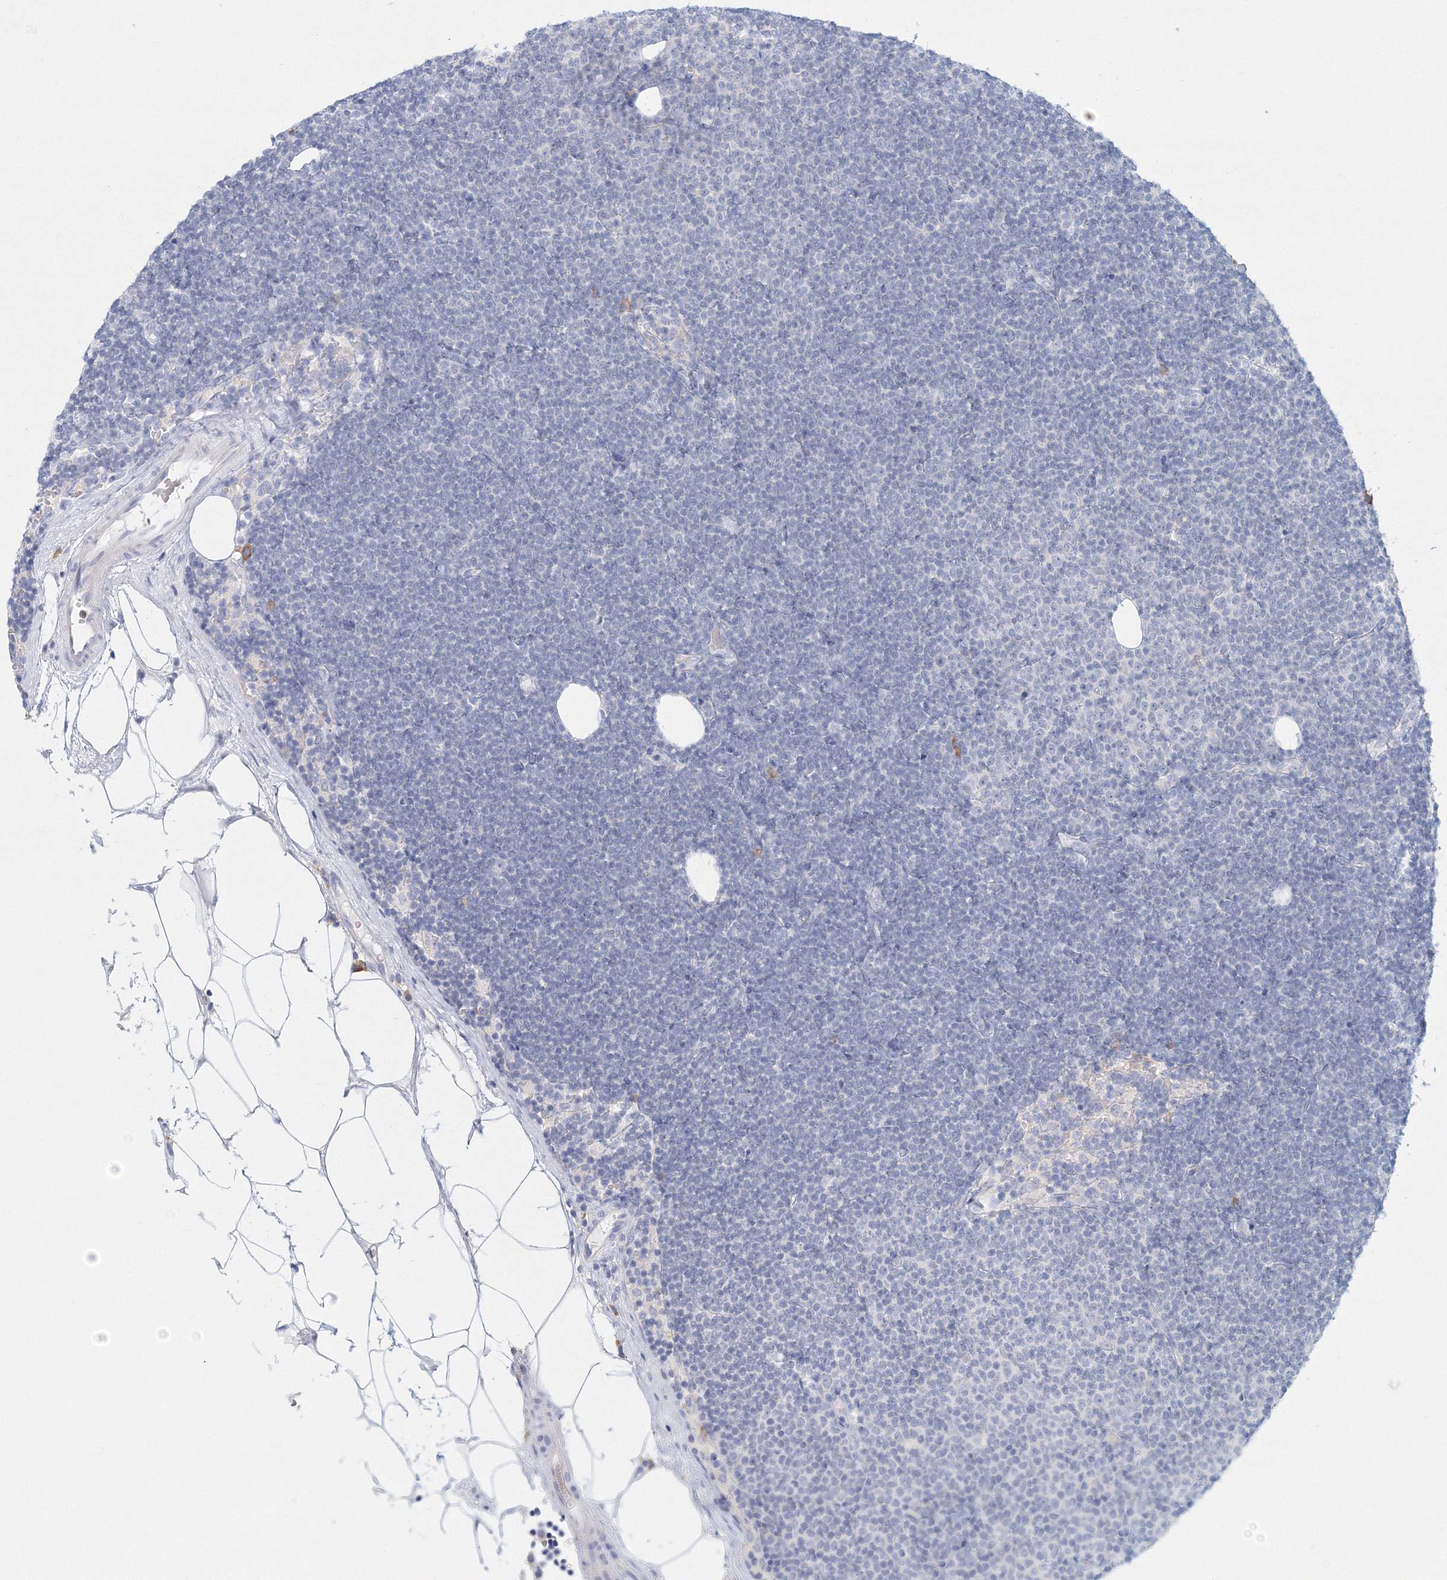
{"staining": {"intensity": "negative", "quantity": "none", "location": "none"}, "tissue": "lymphoma", "cell_type": "Tumor cells", "image_type": "cancer", "snomed": [{"axis": "morphology", "description": "Malignant lymphoma, non-Hodgkin's type, Low grade"}, {"axis": "topography", "description": "Lymph node"}], "caption": "Protein analysis of low-grade malignant lymphoma, non-Hodgkin's type shows no significant expression in tumor cells.", "gene": "VSIG1", "patient": {"sex": "female", "age": 53}}